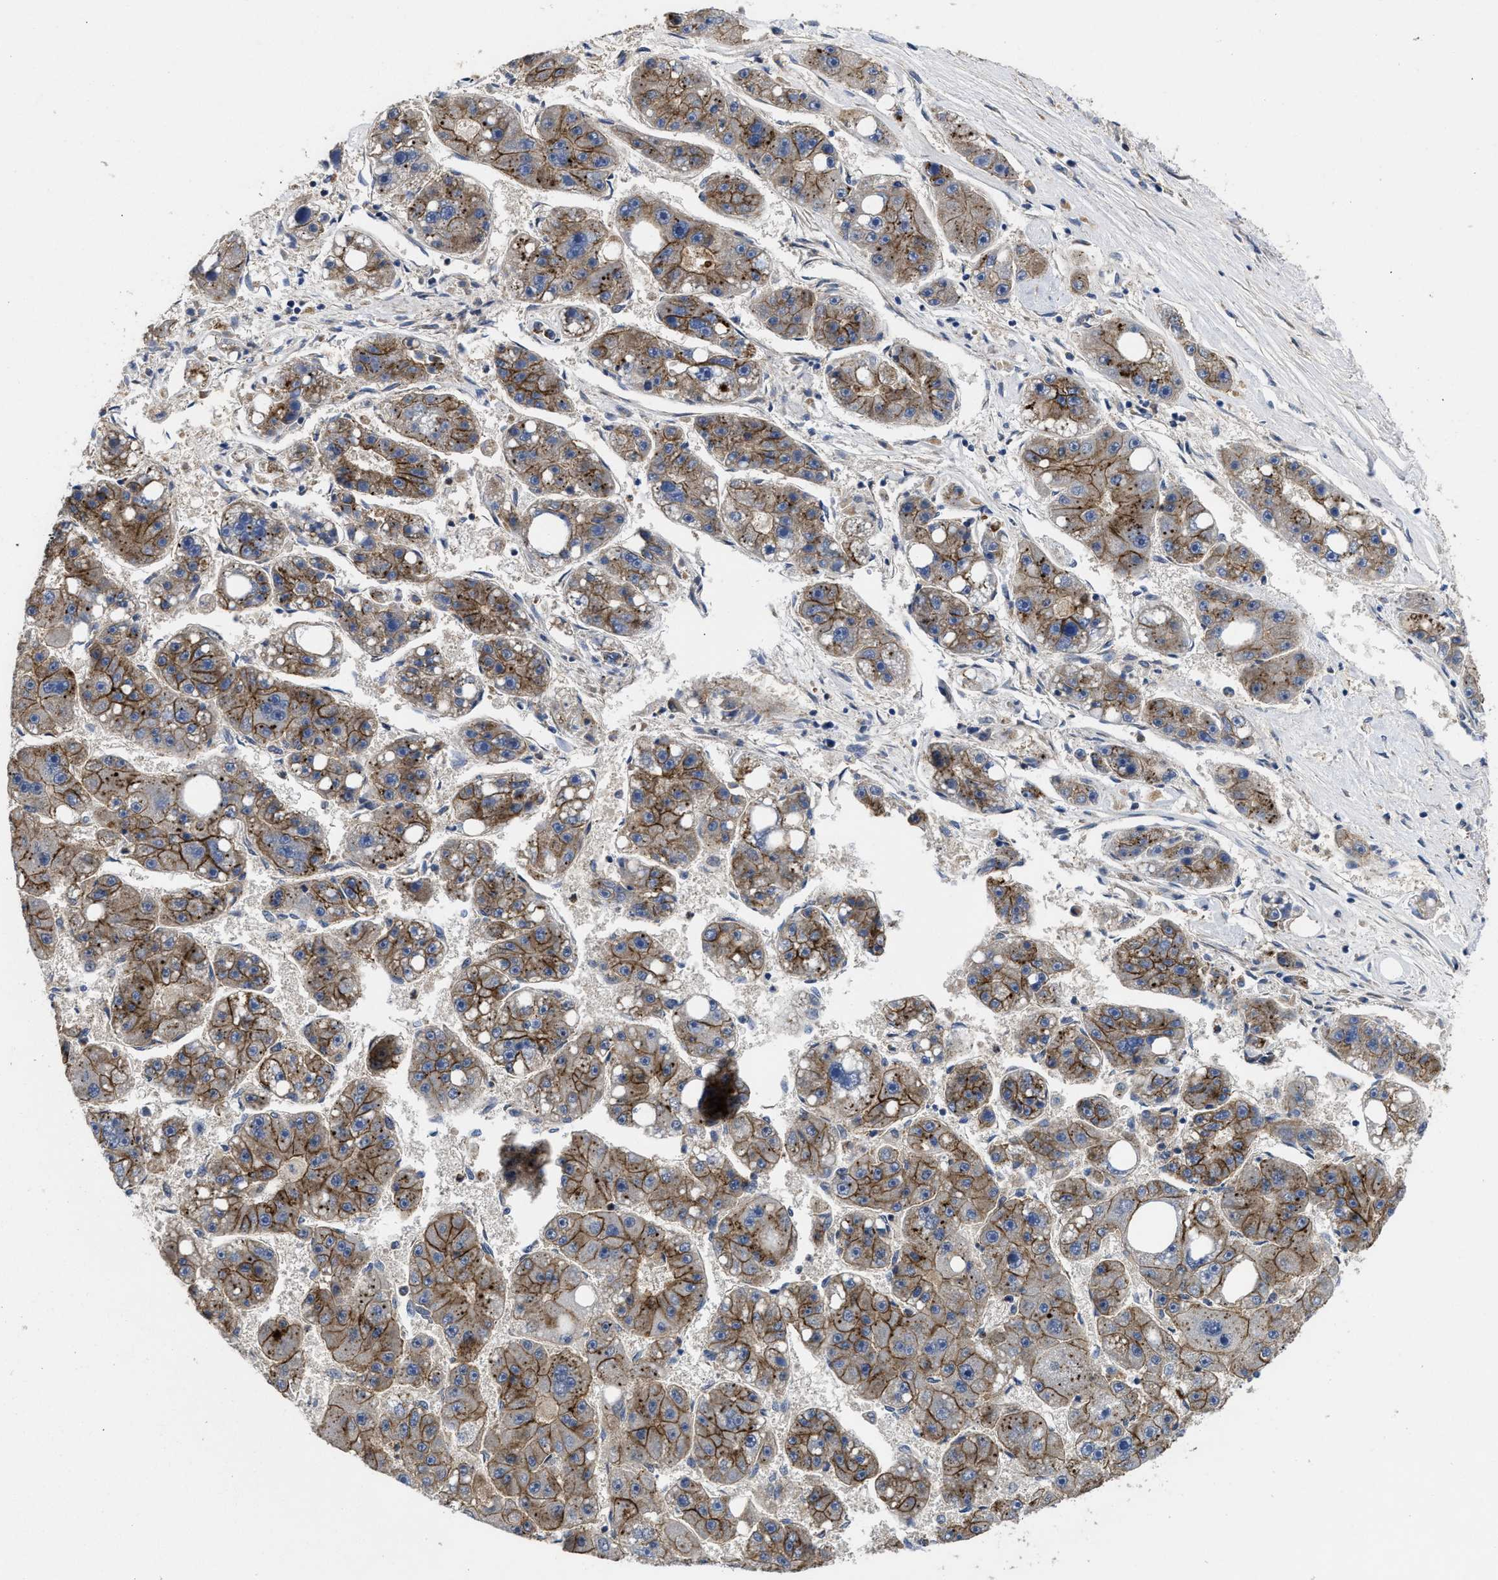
{"staining": {"intensity": "moderate", "quantity": "25%-75%", "location": "cytoplasmic/membranous"}, "tissue": "liver cancer", "cell_type": "Tumor cells", "image_type": "cancer", "snomed": [{"axis": "morphology", "description": "Carcinoma, Hepatocellular, NOS"}, {"axis": "topography", "description": "Liver"}], "caption": "Liver cancer (hepatocellular carcinoma) tissue reveals moderate cytoplasmic/membranous staining in about 25%-75% of tumor cells", "gene": "PKD2", "patient": {"sex": "female", "age": 61}}